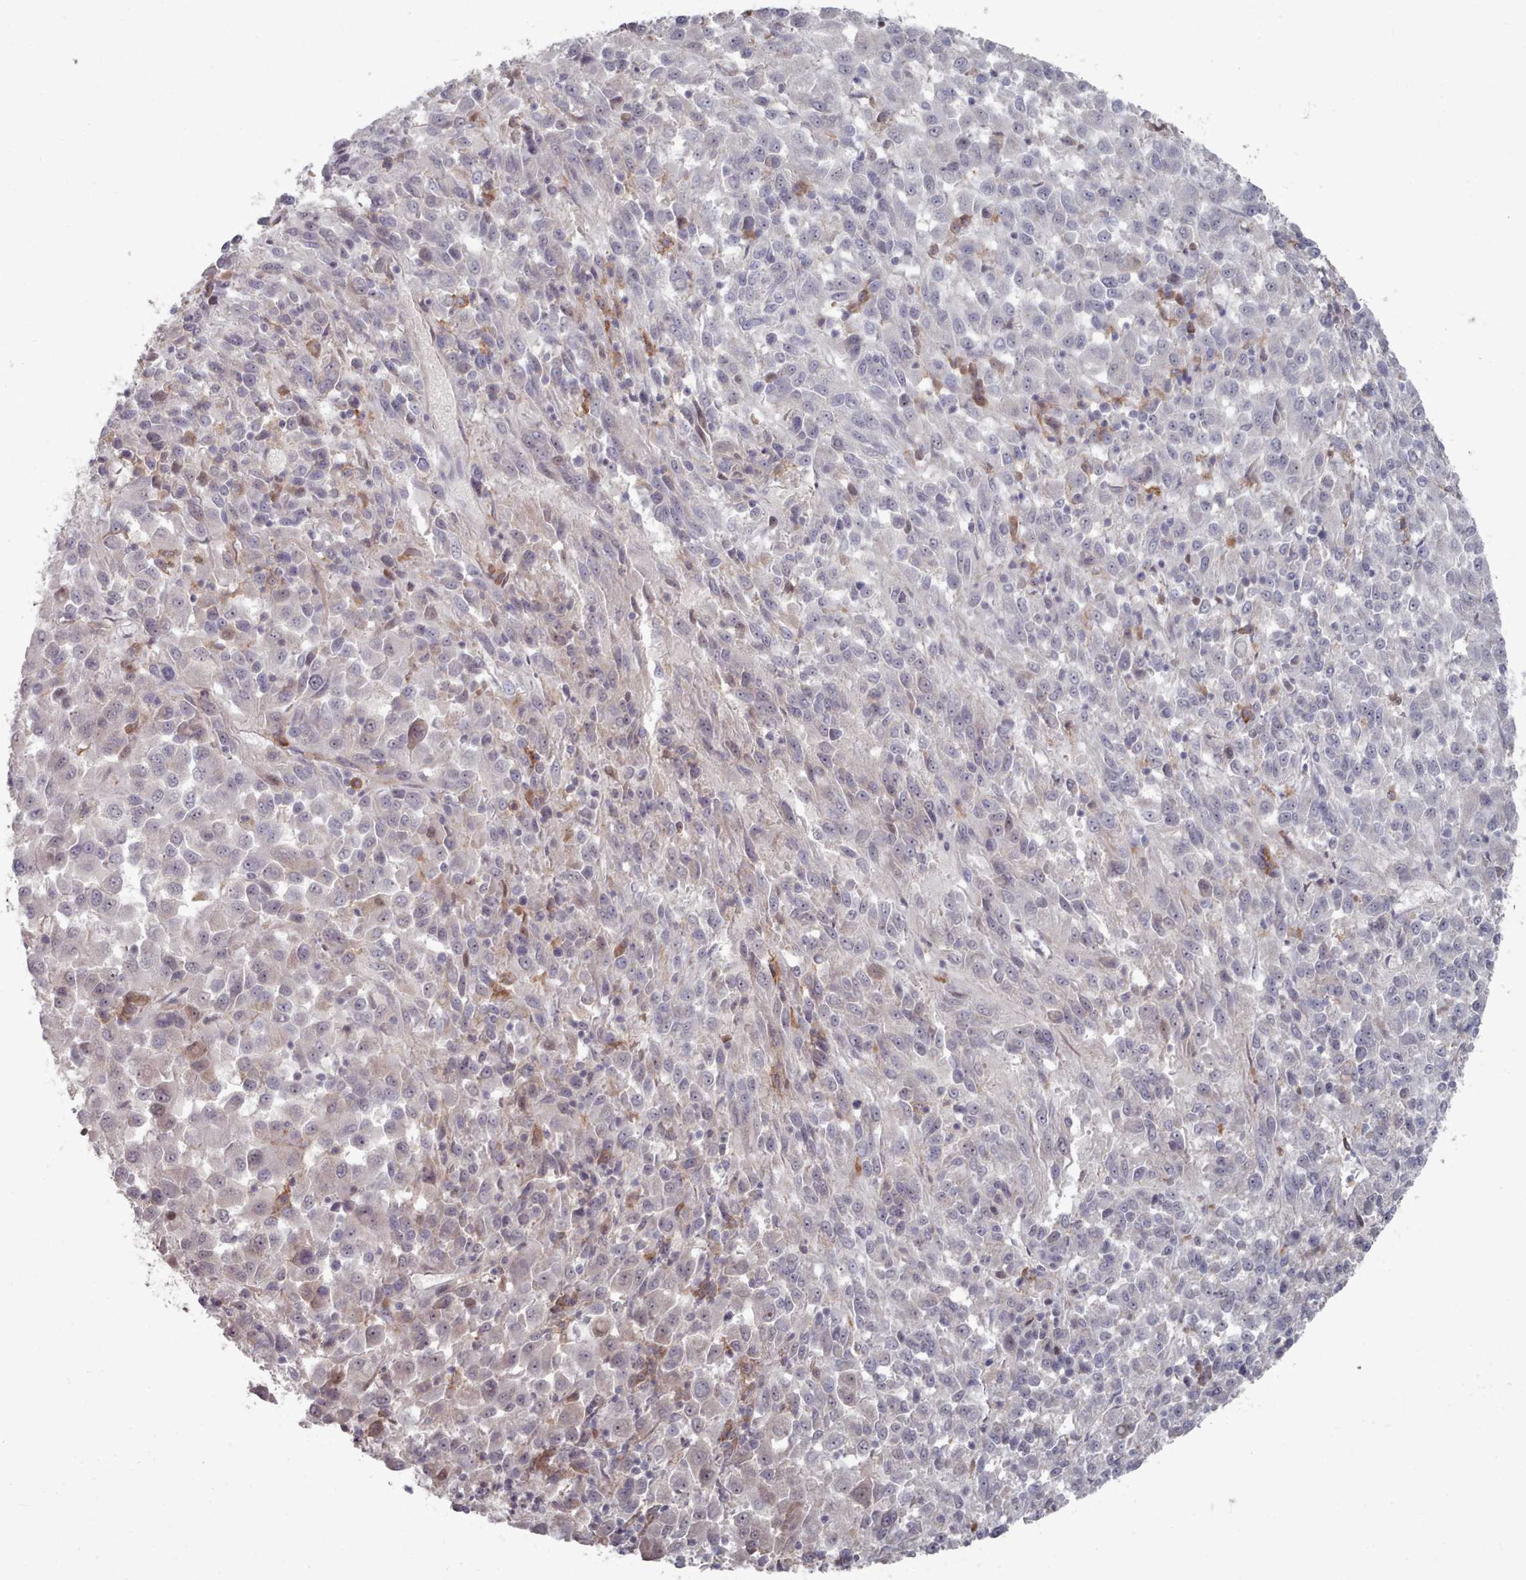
{"staining": {"intensity": "negative", "quantity": "none", "location": "none"}, "tissue": "melanoma", "cell_type": "Tumor cells", "image_type": "cancer", "snomed": [{"axis": "morphology", "description": "Malignant melanoma, Metastatic site"}, {"axis": "topography", "description": "Lung"}], "caption": "IHC photomicrograph of melanoma stained for a protein (brown), which shows no positivity in tumor cells.", "gene": "COL8A2", "patient": {"sex": "male", "age": 64}}